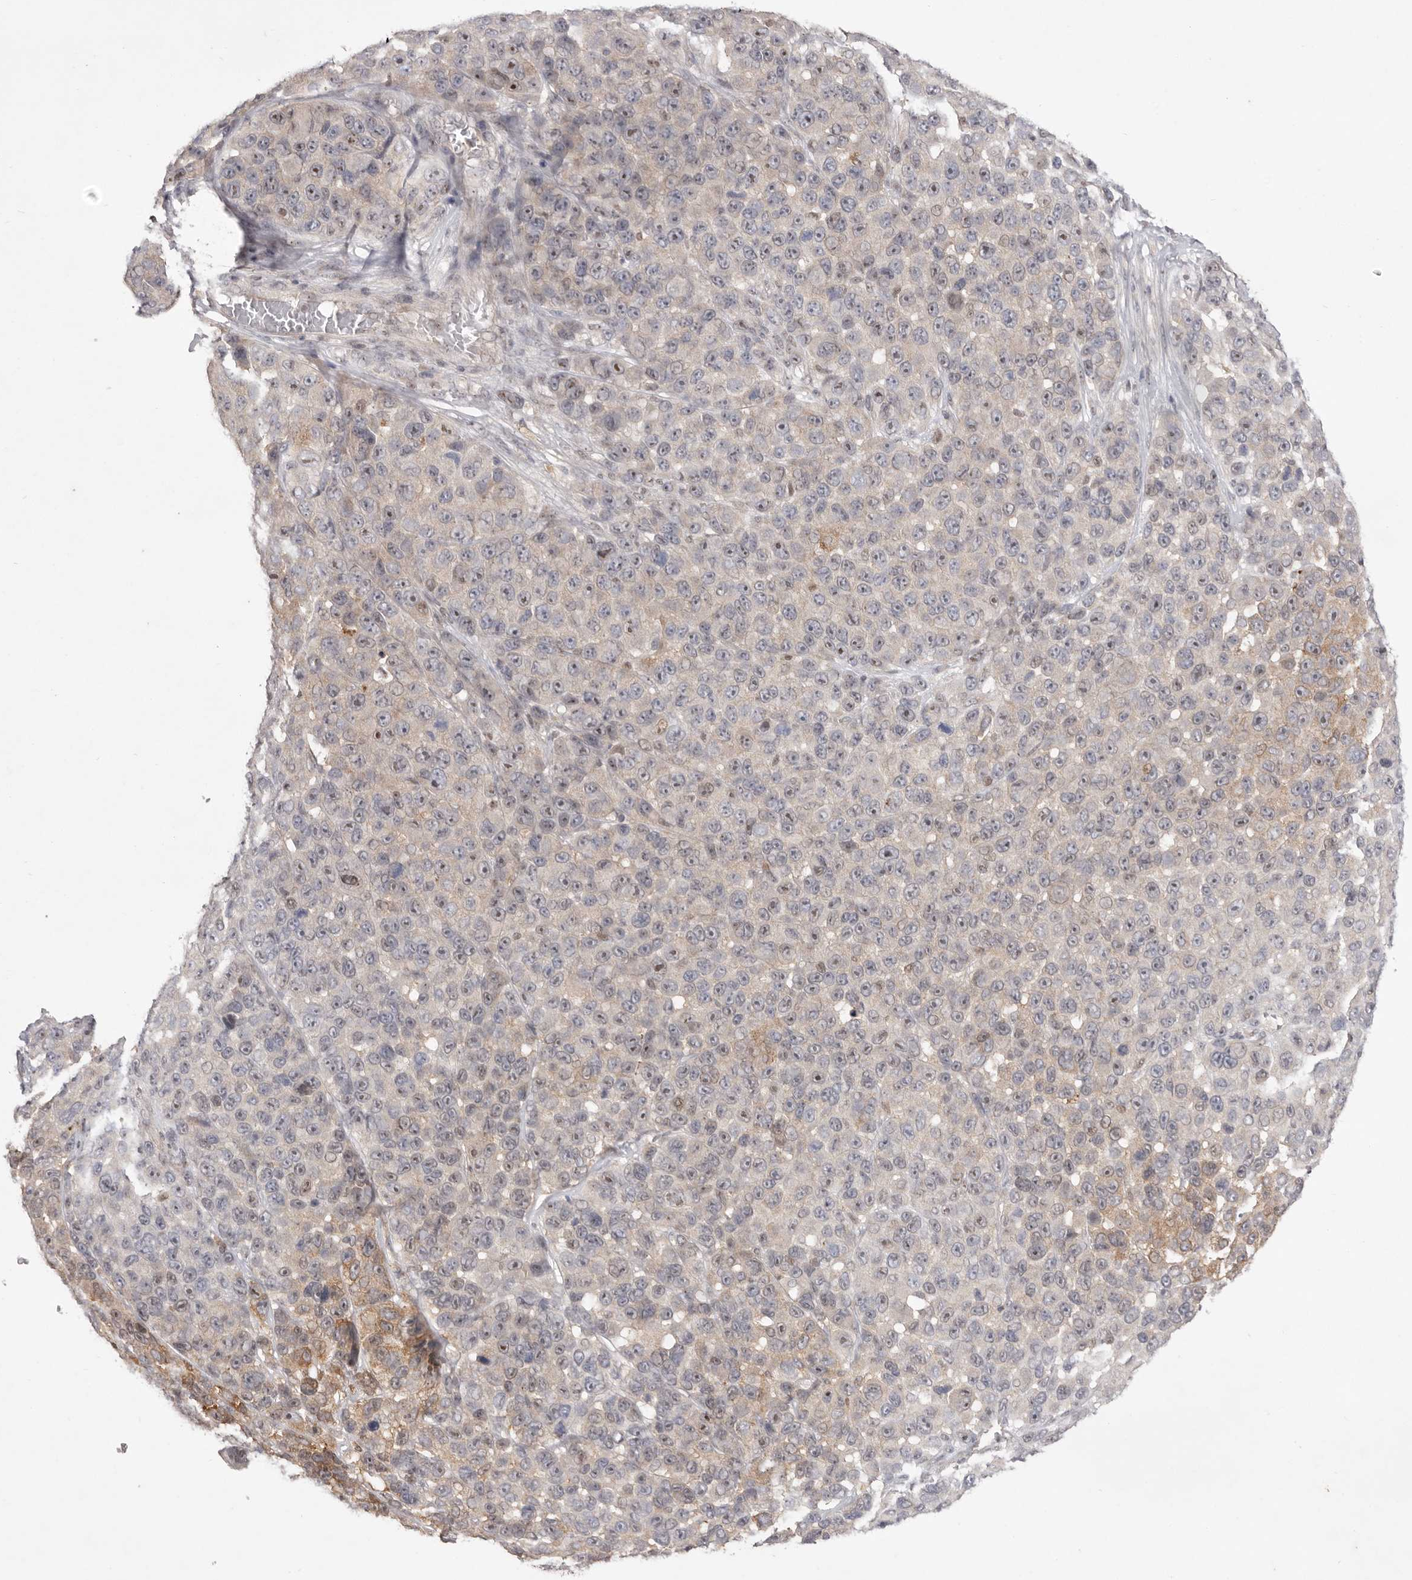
{"staining": {"intensity": "moderate", "quantity": "<25%", "location": "cytoplasmic/membranous"}, "tissue": "melanoma", "cell_type": "Tumor cells", "image_type": "cancer", "snomed": [{"axis": "morphology", "description": "Malignant melanoma, NOS"}, {"axis": "topography", "description": "Skin"}], "caption": "Immunohistochemistry (IHC) of malignant melanoma exhibits low levels of moderate cytoplasmic/membranous staining in approximately <25% of tumor cells.", "gene": "TADA1", "patient": {"sex": "male", "age": 53}}